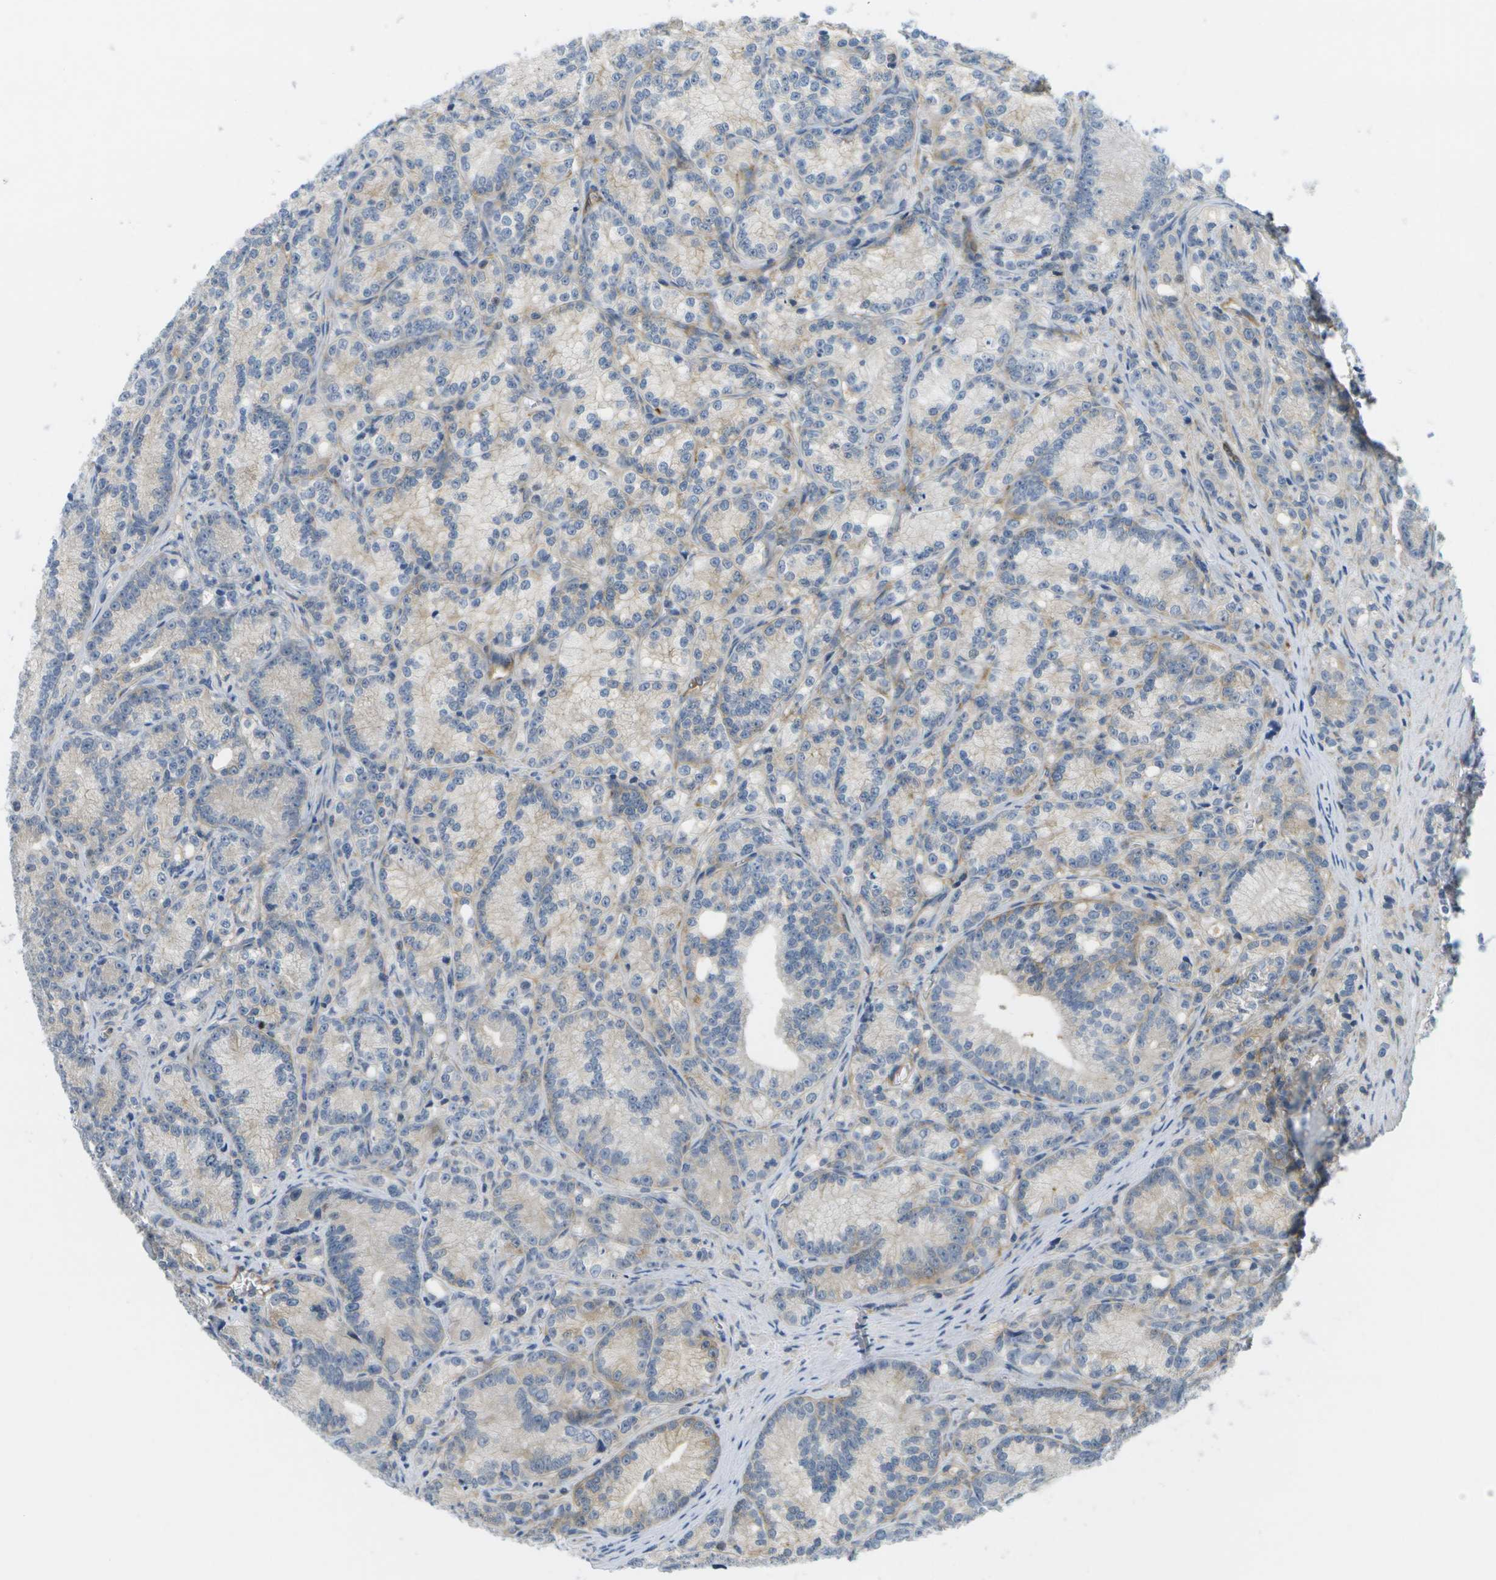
{"staining": {"intensity": "negative", "quantity": "none", "location": "none"}, "tissue": "prostate cancer", "cell_type": "Tumor cells", "image_type": "cancer", "snomed": [{"axis": "morphology", "description": "Adenocarcinoma, Low grade"}, {"axis": "topography", "description": "Prostate"}], "caption": "Prostate cancer was stained to show a protein in brown. There is no significant expression in tumor cells.", "gene": "MARCHF8", "patient": {"sex": "male", "age": 89}}